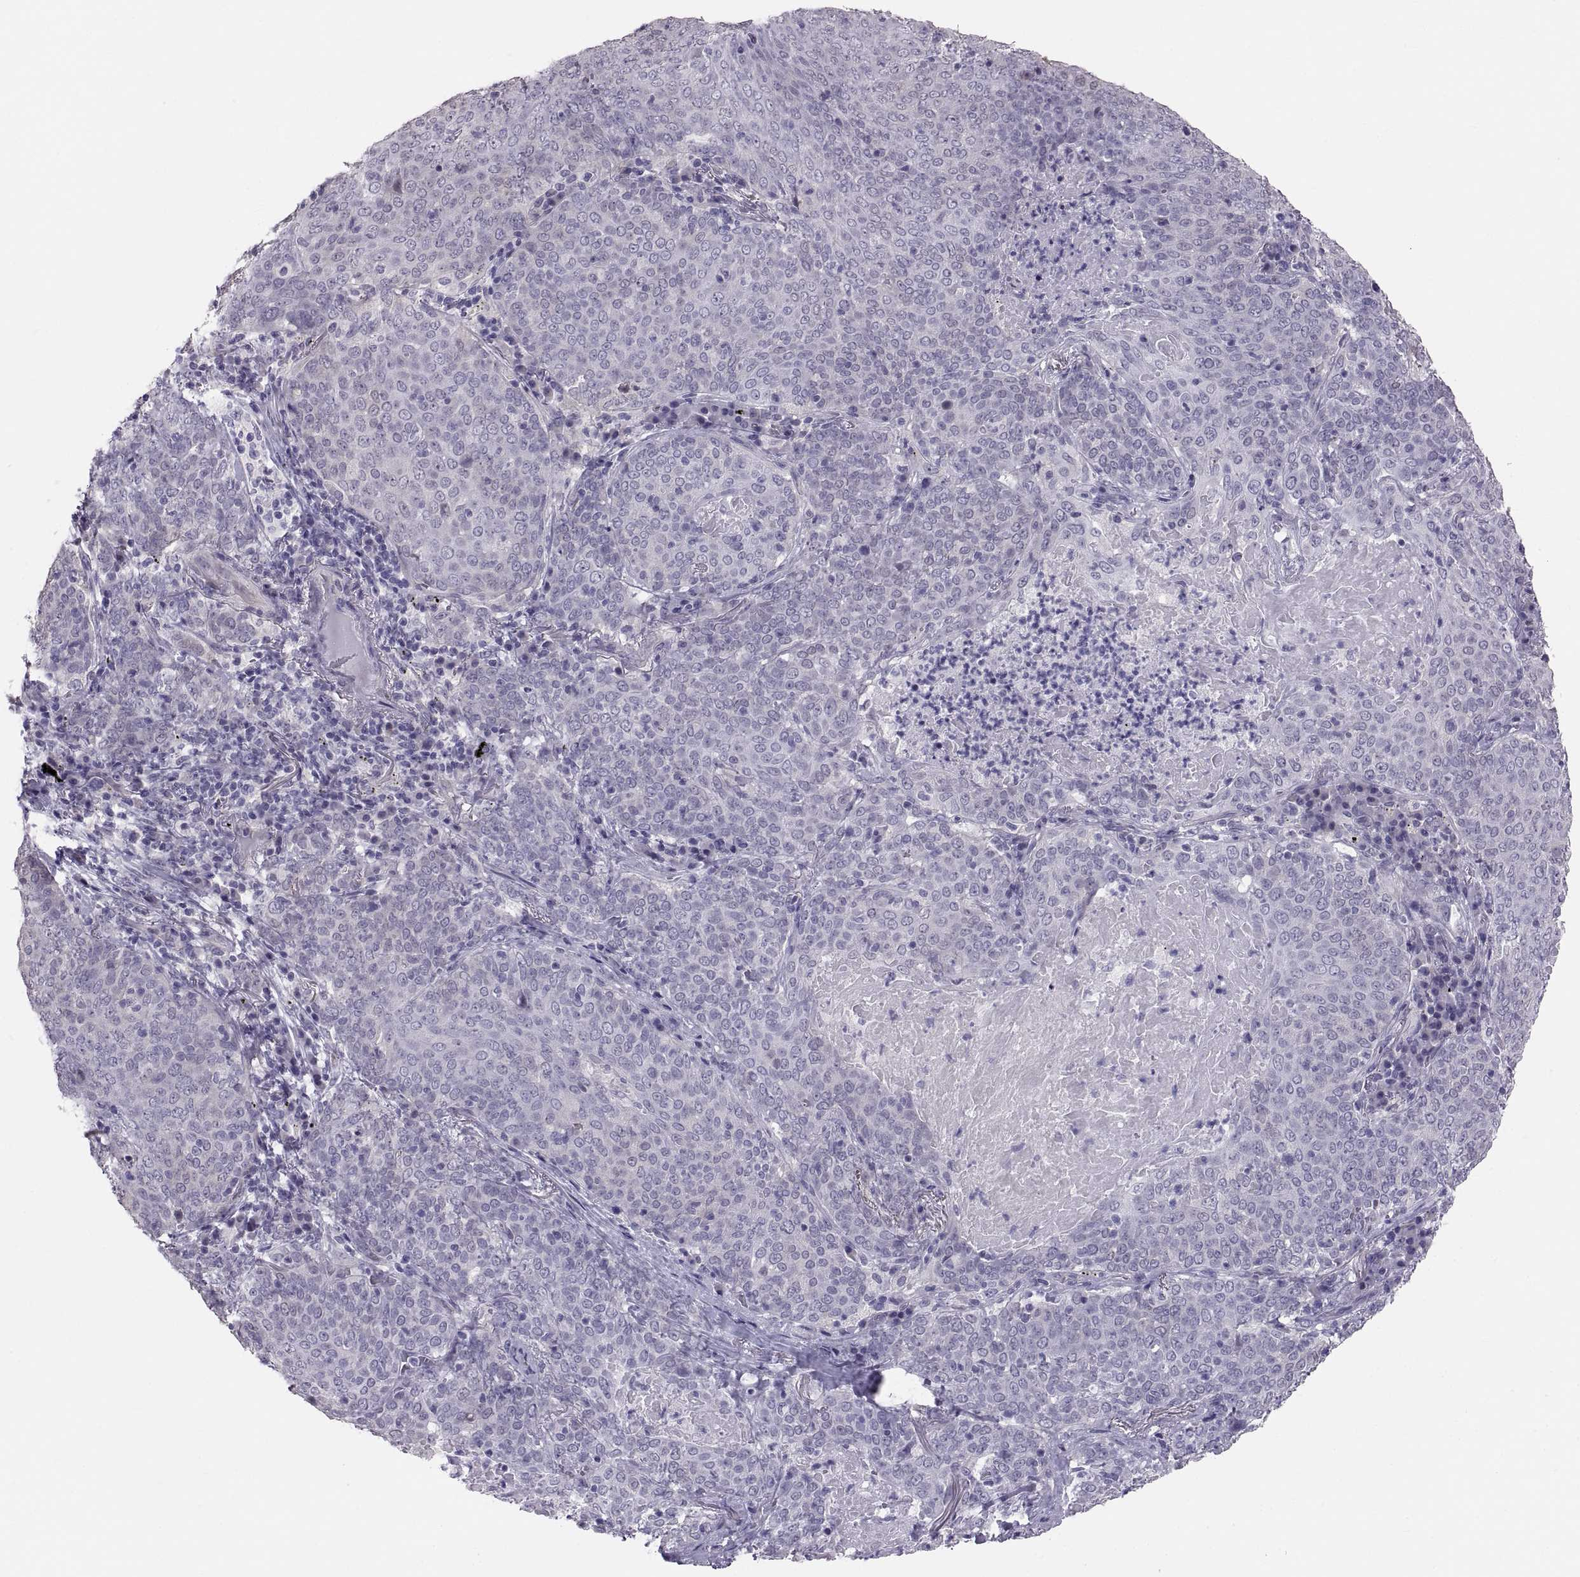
{"staining": {"intensity": "negative", "quantity": "none", "location": "none"}, "tissue": "lung cancer", "cell_type": "Tumor cells", "image_type": "cancer", "snomed": [{"axis": "morphology", "description": "Squamous cell carcinoma, NOS"}, {"axis": "topography", "description": "Lung"}], "caption": "A high-resolution photomicrograph shows immunohistochemistry (IHC) staining of lung cancer (squamous cell carcinoma), which reveals no significant positivity in tumor cells.", "gene": "FAM170A", "patient": {"sex": "male", "age": 82}}